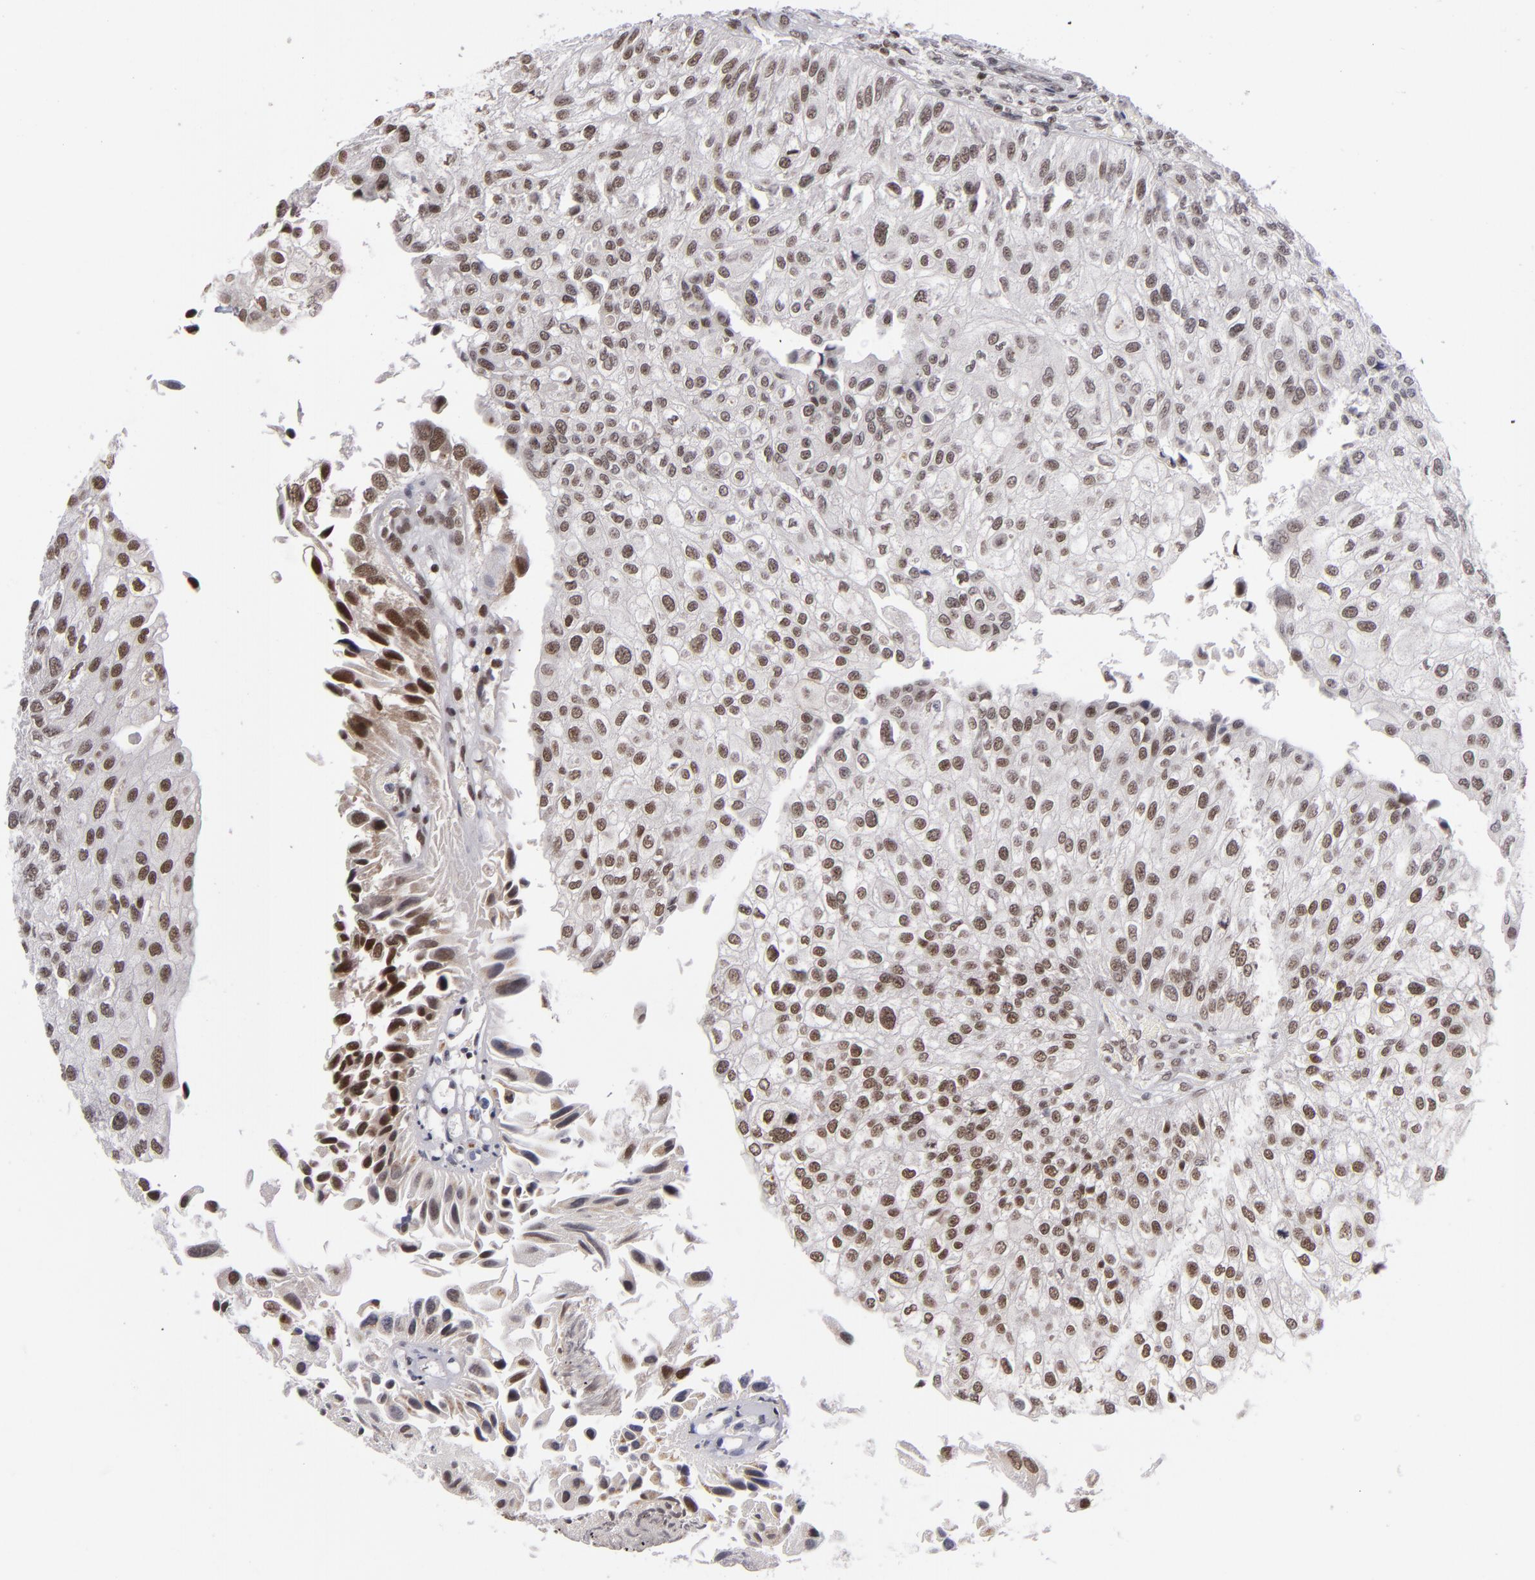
{"staining": {"intensity": "moderate", "quantity": ">75%", "location": "nuclear"}, "tissue": "urothelial cancer", "cell_type": "Tumor cells", "image_type": "cancer", "snomed": [{"axis": "morphology", "description": "Urothelial carcinoma, Low grade"}, {"axis": "topography", "description": "Urinary bladder"}], "caption": "Immunohistochemistry (IHC) of human urothelial cancer demonstrates medium levels of moderate nuclear positivity in about >75% of tumor cells.", "gene": "MLLT3", "patient": {"sex": "female", "age": 89}}